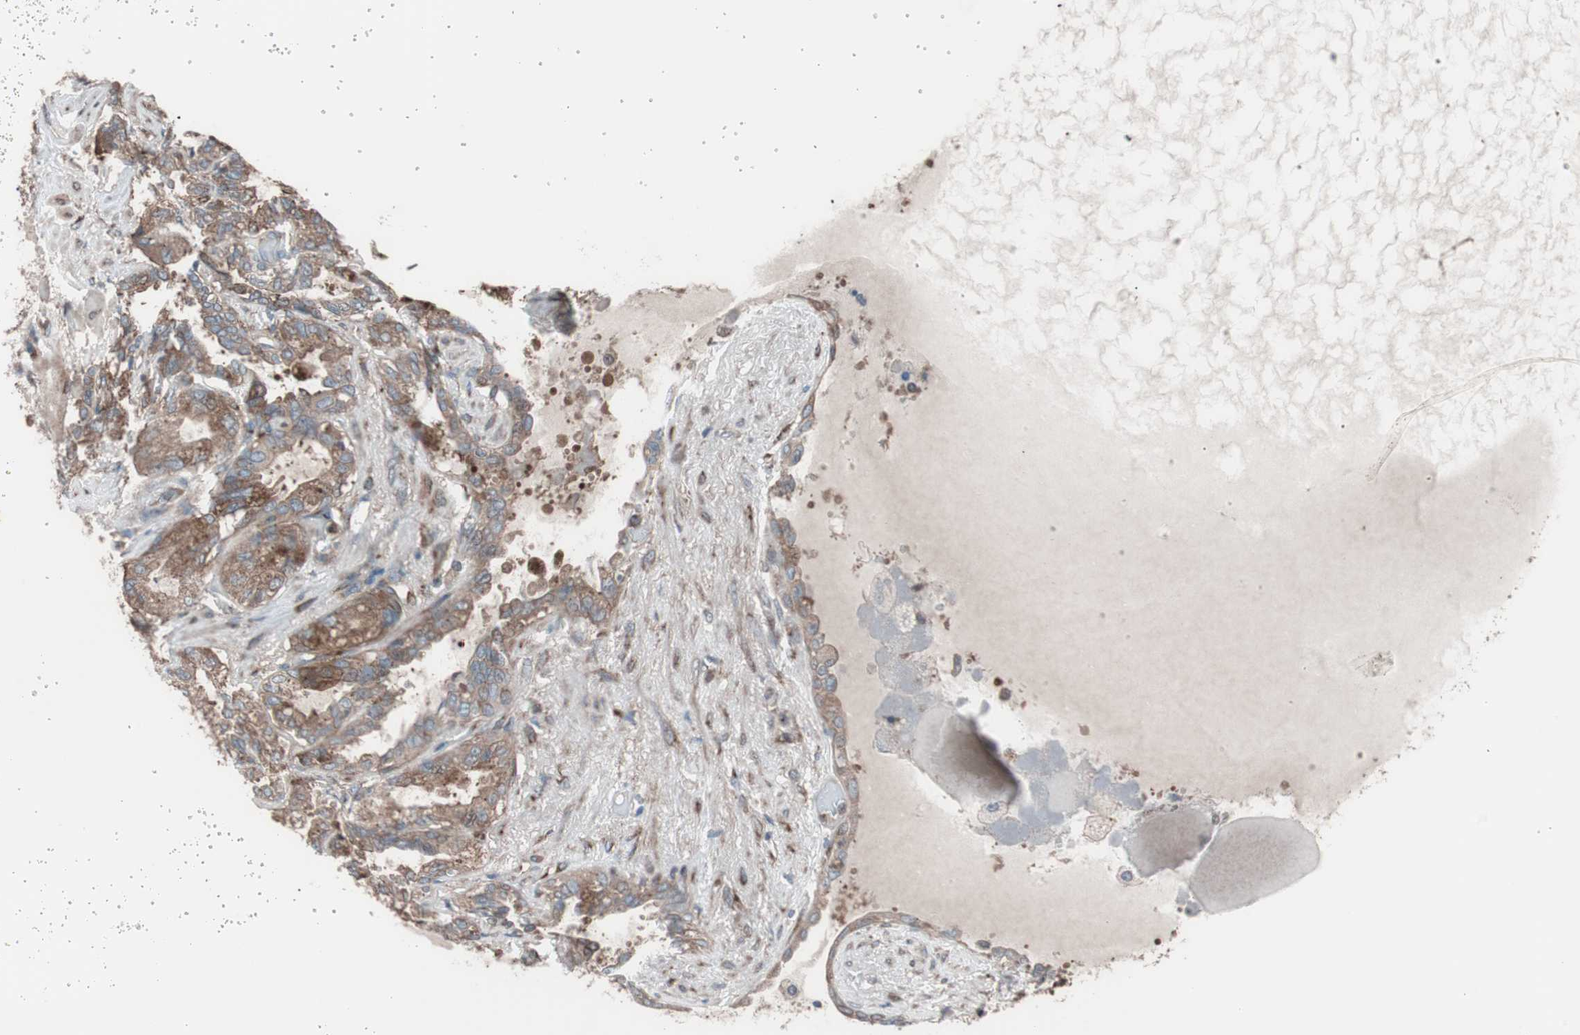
{"staining": {"intensity": "moderate", "quantity": ">75%", "location": "cytoplasmic/membranous"}, "tissue": "seminal vesicle", "cell_type": "Glandular cells", "image_type": "normal", "snomed": [{"axis": "morphology", "description": "Normal tissue, NOS"}, {"axis": "topography", "description": "Seminal veicle"}], "caption": "DAB immunohistochemical staining of unremarkable human seminal vesicle reveals moderate cytoplasmic/membranous protein expression in about >75% of glandular cells.", "gene": "SEC31A", "patient": {"sex": "male", "age": 61}}